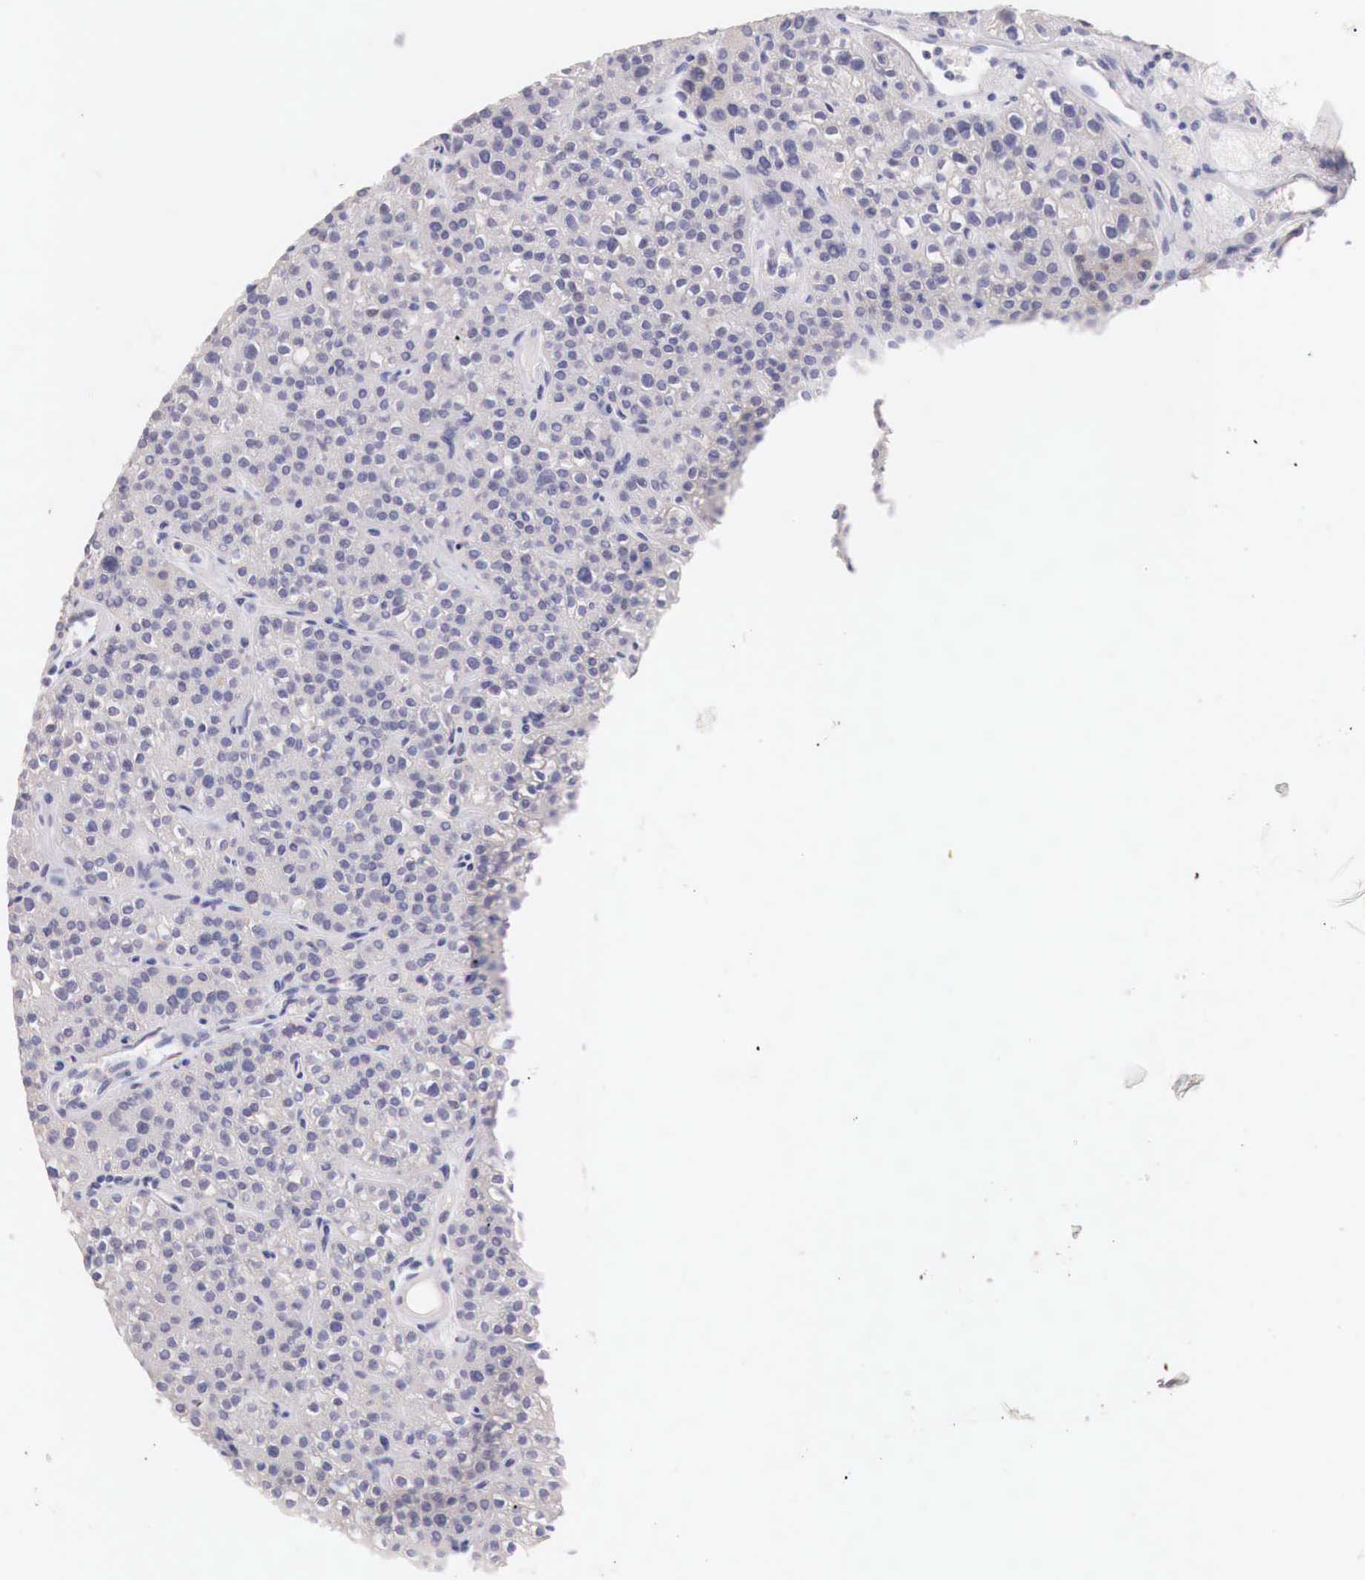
{"staining": {"intensity": "negative", "quantity": "none", "location": "none"}, "tissue": "parathyroid gland", "cell_type": "Glandular cells", "image_type": "normal", "snomed": [{"axis": "morphology", "description": "Normal tissue, NOS"}, {"axis": "topography", "description": "Parathyroid gland"}], "caption": "Glandular cells show no significant staining in normal parathyroid gland.", "gene": "ITIH6", "patient": {"sex": "male", "age": 71}}